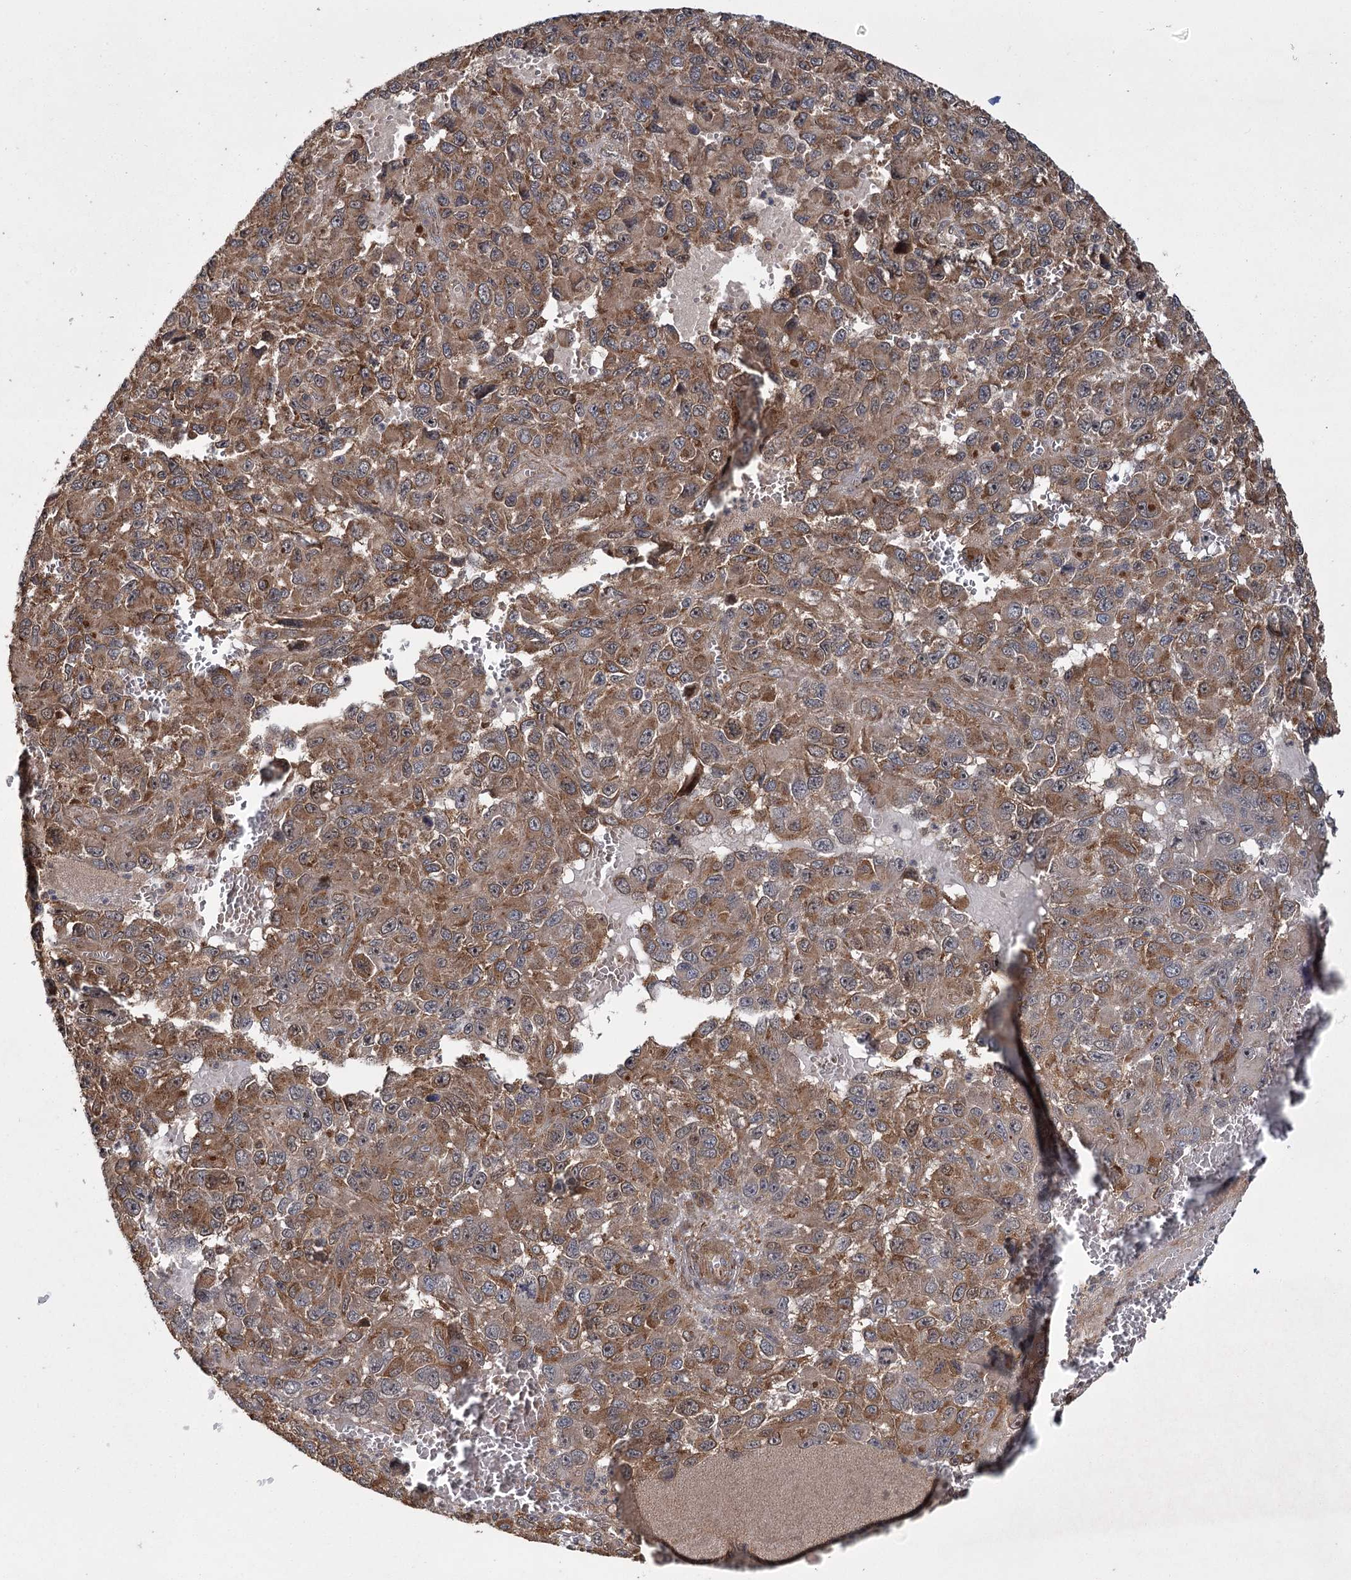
{"staining": {"intensity": "moderate", "quantity": ">75%", "location": "cytoplasmic/membranous"}, "tissue": "melanoma", "cell_type": "Tumor cells", "image_type": "cancer", "snomed": [{"axis": "morphology", "description": "Normal tissue, NOS"}, {"axis": "morphology", "description": "Malignant melanoma, NOS"}, {"axis": "topography", "description": "Skin"}], "caption": "Moderate cytoplasmic/membranous staining for a protein is present in about >75% of tumor cells of melanoma using immunohistochemistry.", "gene": "RPAP3", "patient": {"sex": "female", "age": 96}}